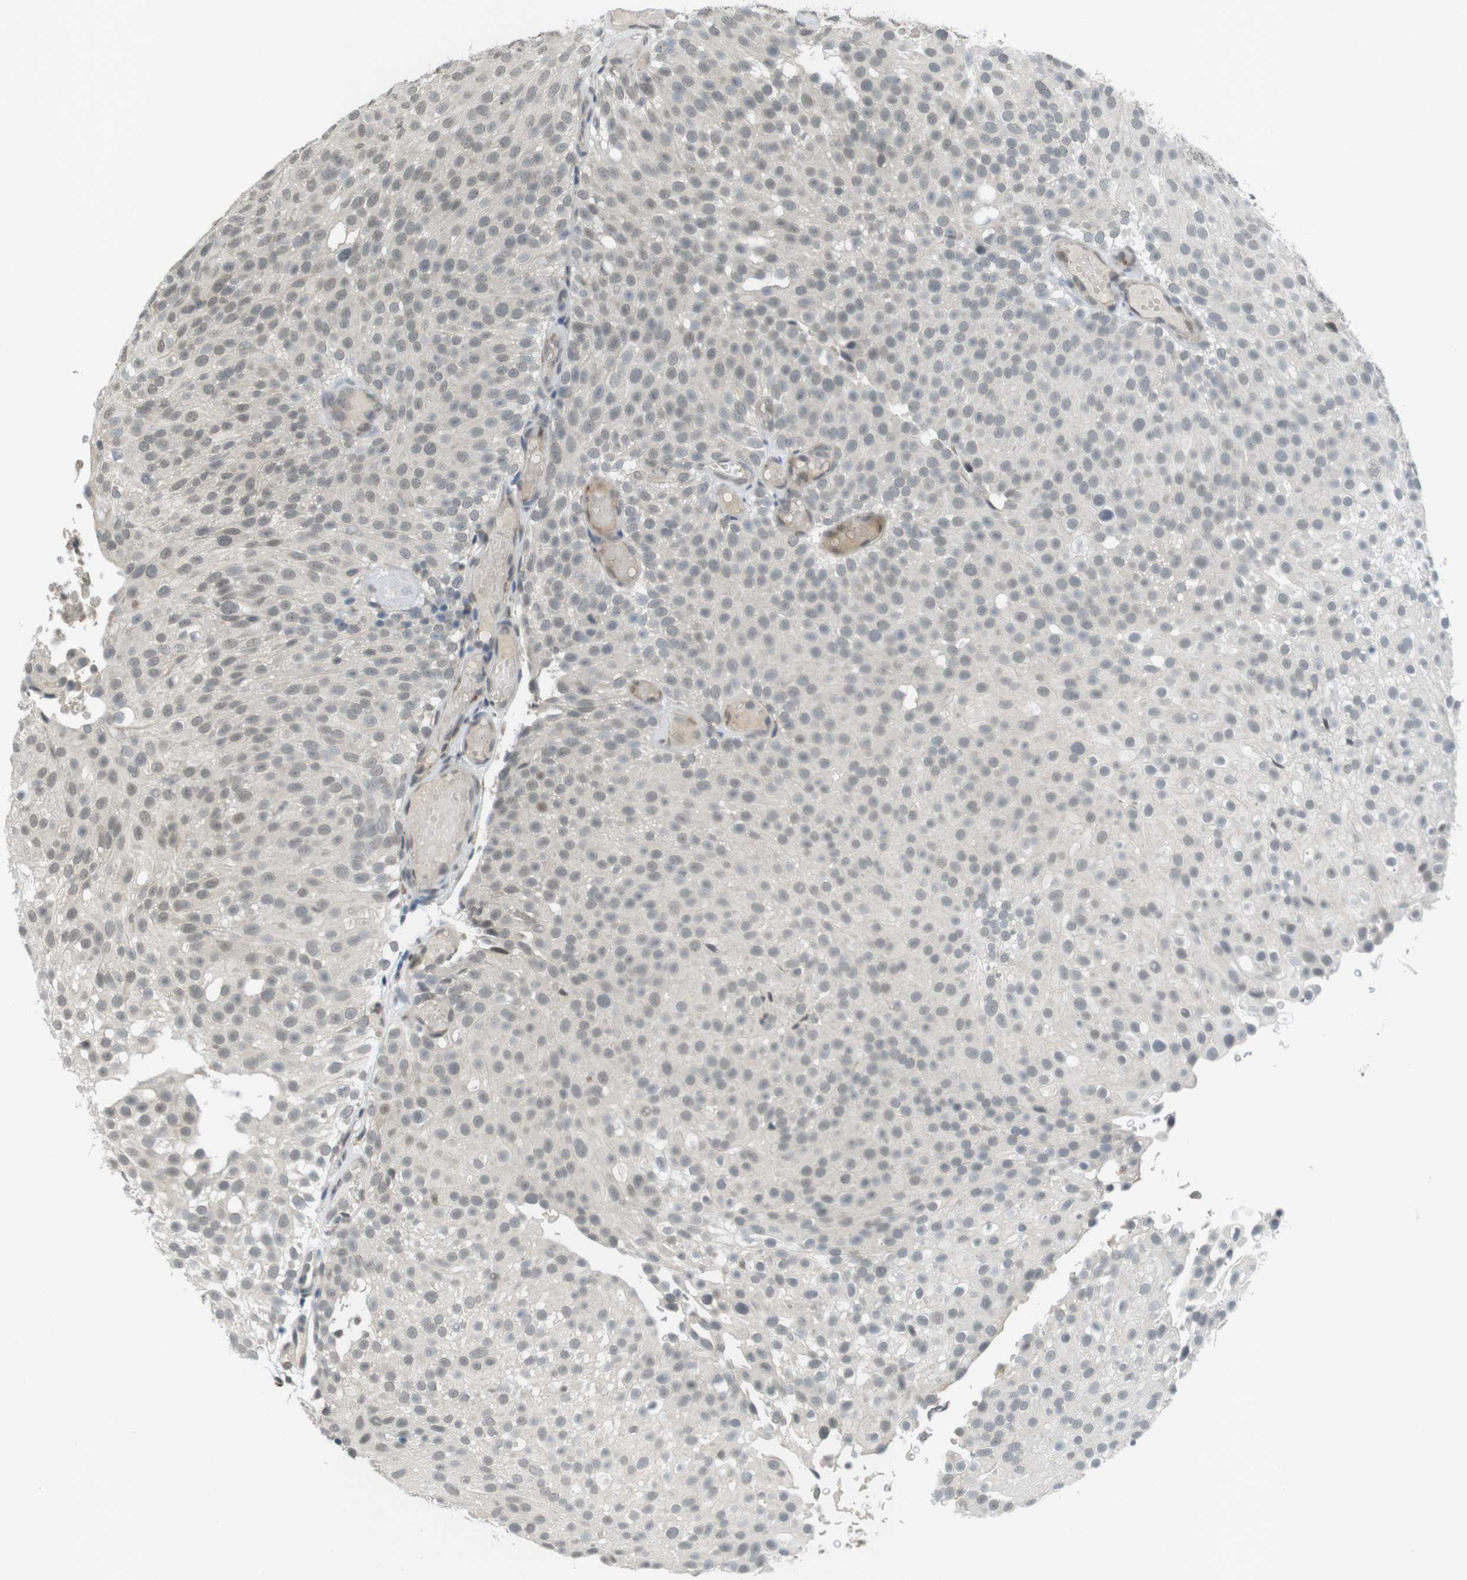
{"staining": {"intensity": "negative", "quantity": "none", "location": "none"}, "tissue": "urothelial cancer", "cell_type": "Tumor cells", "image_type": "cancer", "snomed": [{"axis": "morphology", "description": "Urothelial carcinoma, Low grade"}, {"axis": "topography", "description": "Urinary bladder"}], "caption": "This is an IHC micrograph of urothelial cancer. There is no expression in tumor cells.", "gene": "FZD10", "patient": {"sex": "male", "age": 78}}